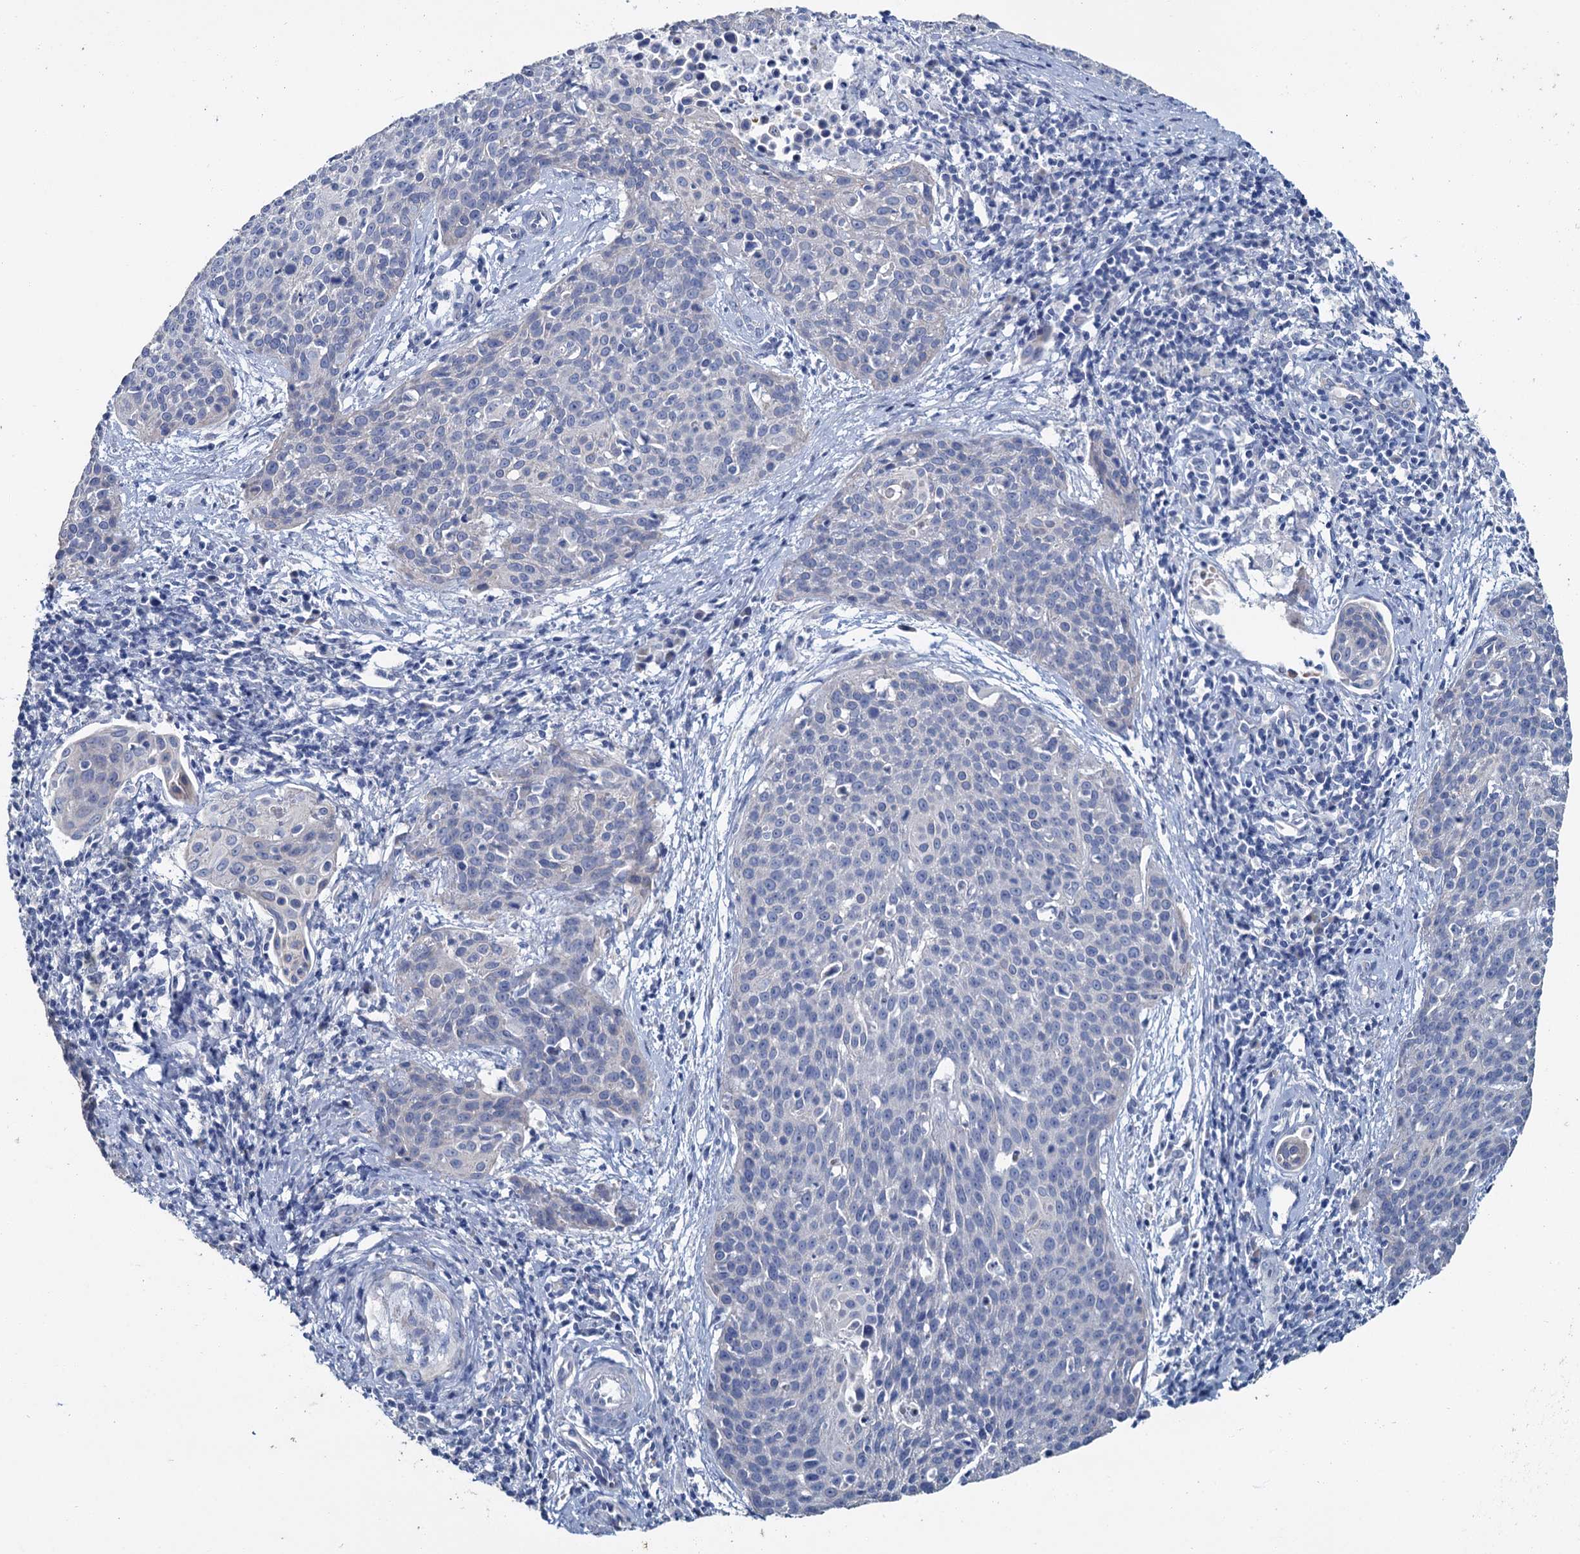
{"staining": {"intensity": "negative", "quantity": "none", "location": "none"}, "tissue": "cervical cancer", "cell_type": "Tumor cells", "image_type": "cancer", "snomed": [{"axis": "morphology", "description": "Squamous cell carcinoma, NOS"}, {"axis": "topography", "description": "Cervix"}], "caption": "A micrograph of squamous cell carcinoma (cervical) stained for a protein exhibits no brown staining in tumor cells.", "gene": "SNCB", "patient": {"sex": "female", "age": 38}}